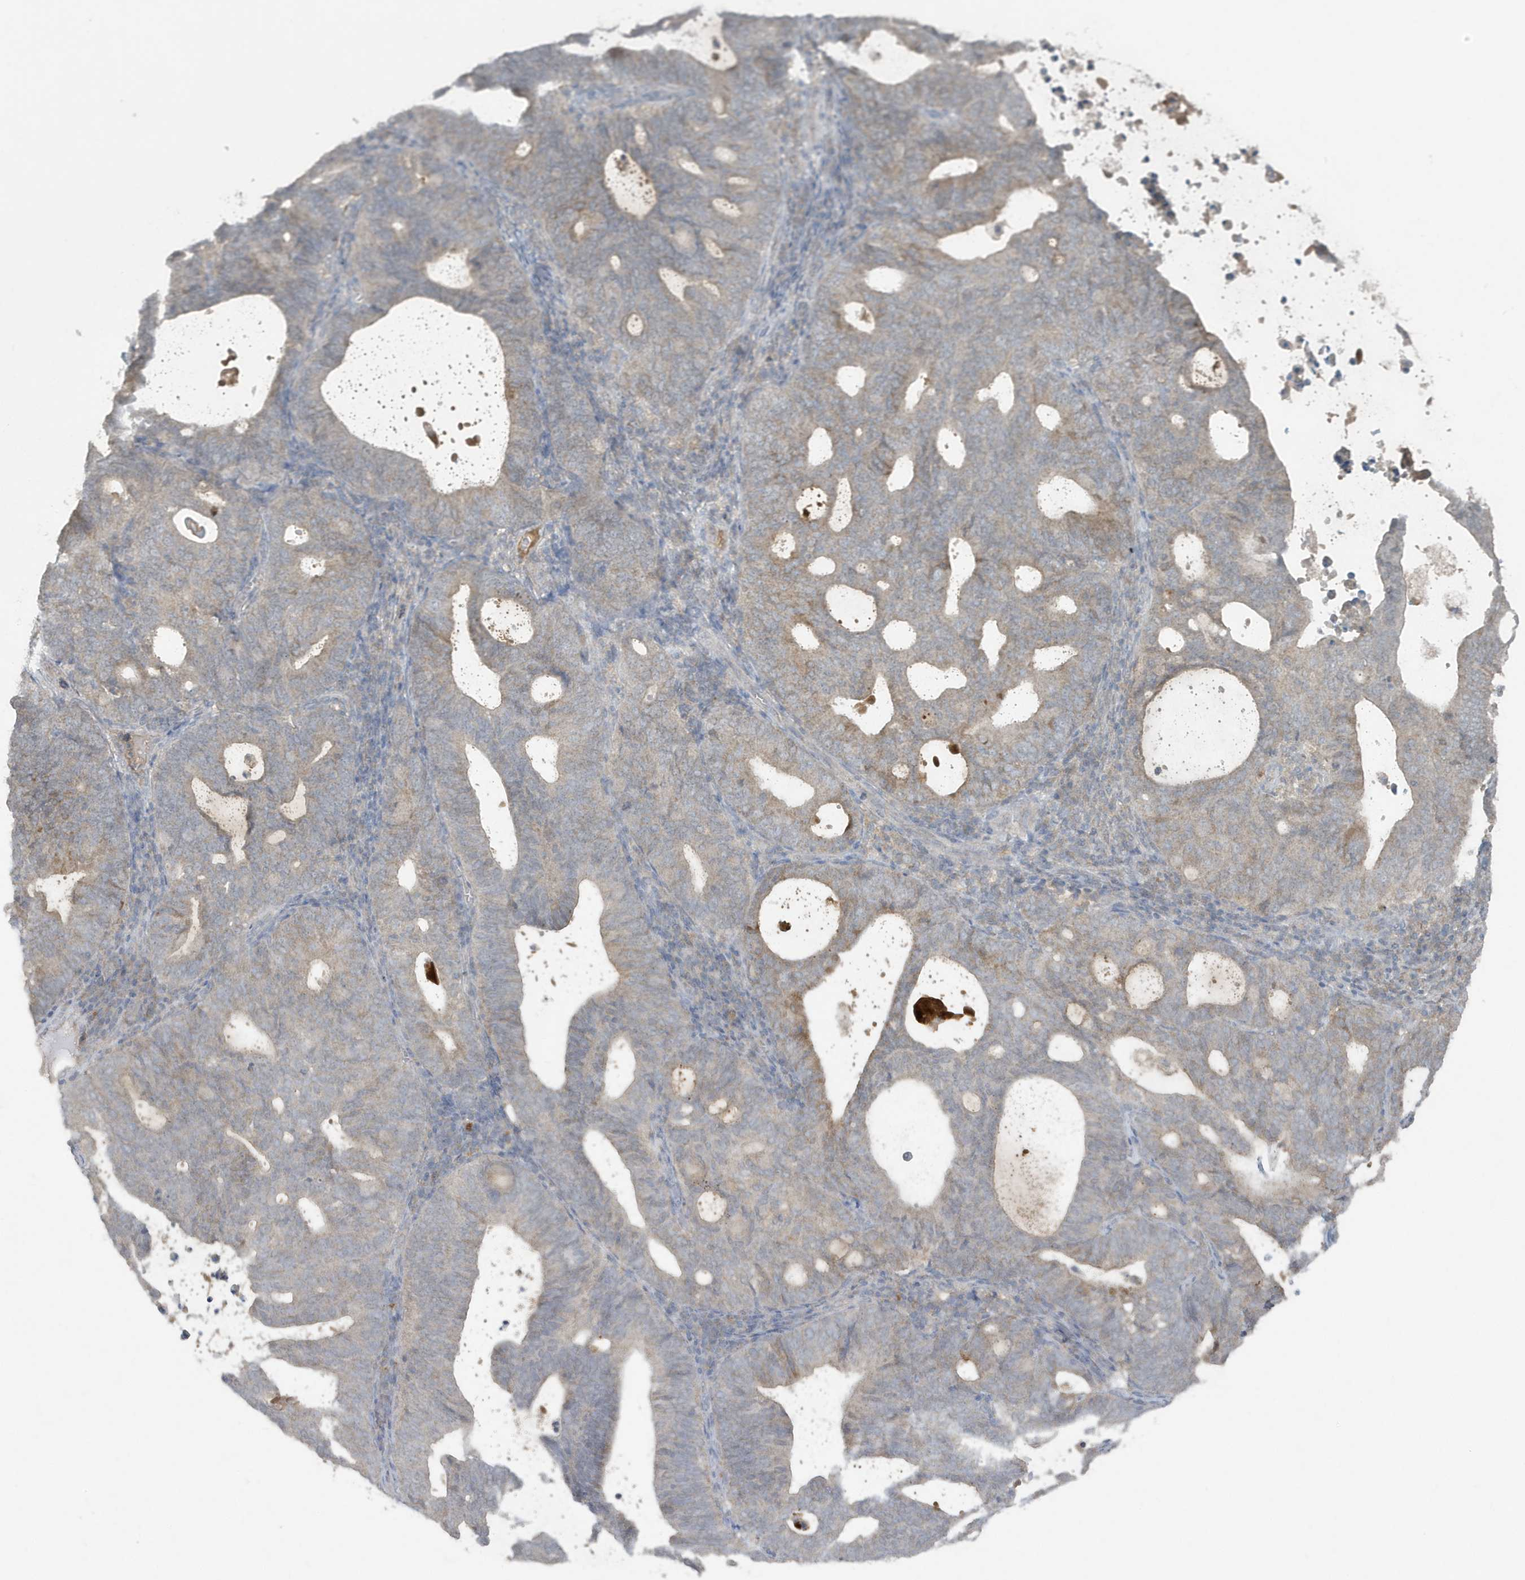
{"staining": {"intensity": "weak", "quantity": "25%-75%", "location": "cytoplasmic/membranous"}, "tissue": "endometrial cancer", "cell_type": "Tumor cells", "image_type": "cancer", "snomed": [{"axis": "morphology", "description": "Adenocarcinoma, NOS"}, {"axis": "topography", "description": "Uterus"}], "caption": "A brown stain labels weak cytoplasmic/membranous staining of a protein in endometrial cancer (adenocarcinoma) tumor cells.", "gene": "C1RL", "patient": {"sex": "female", "age": 83}}